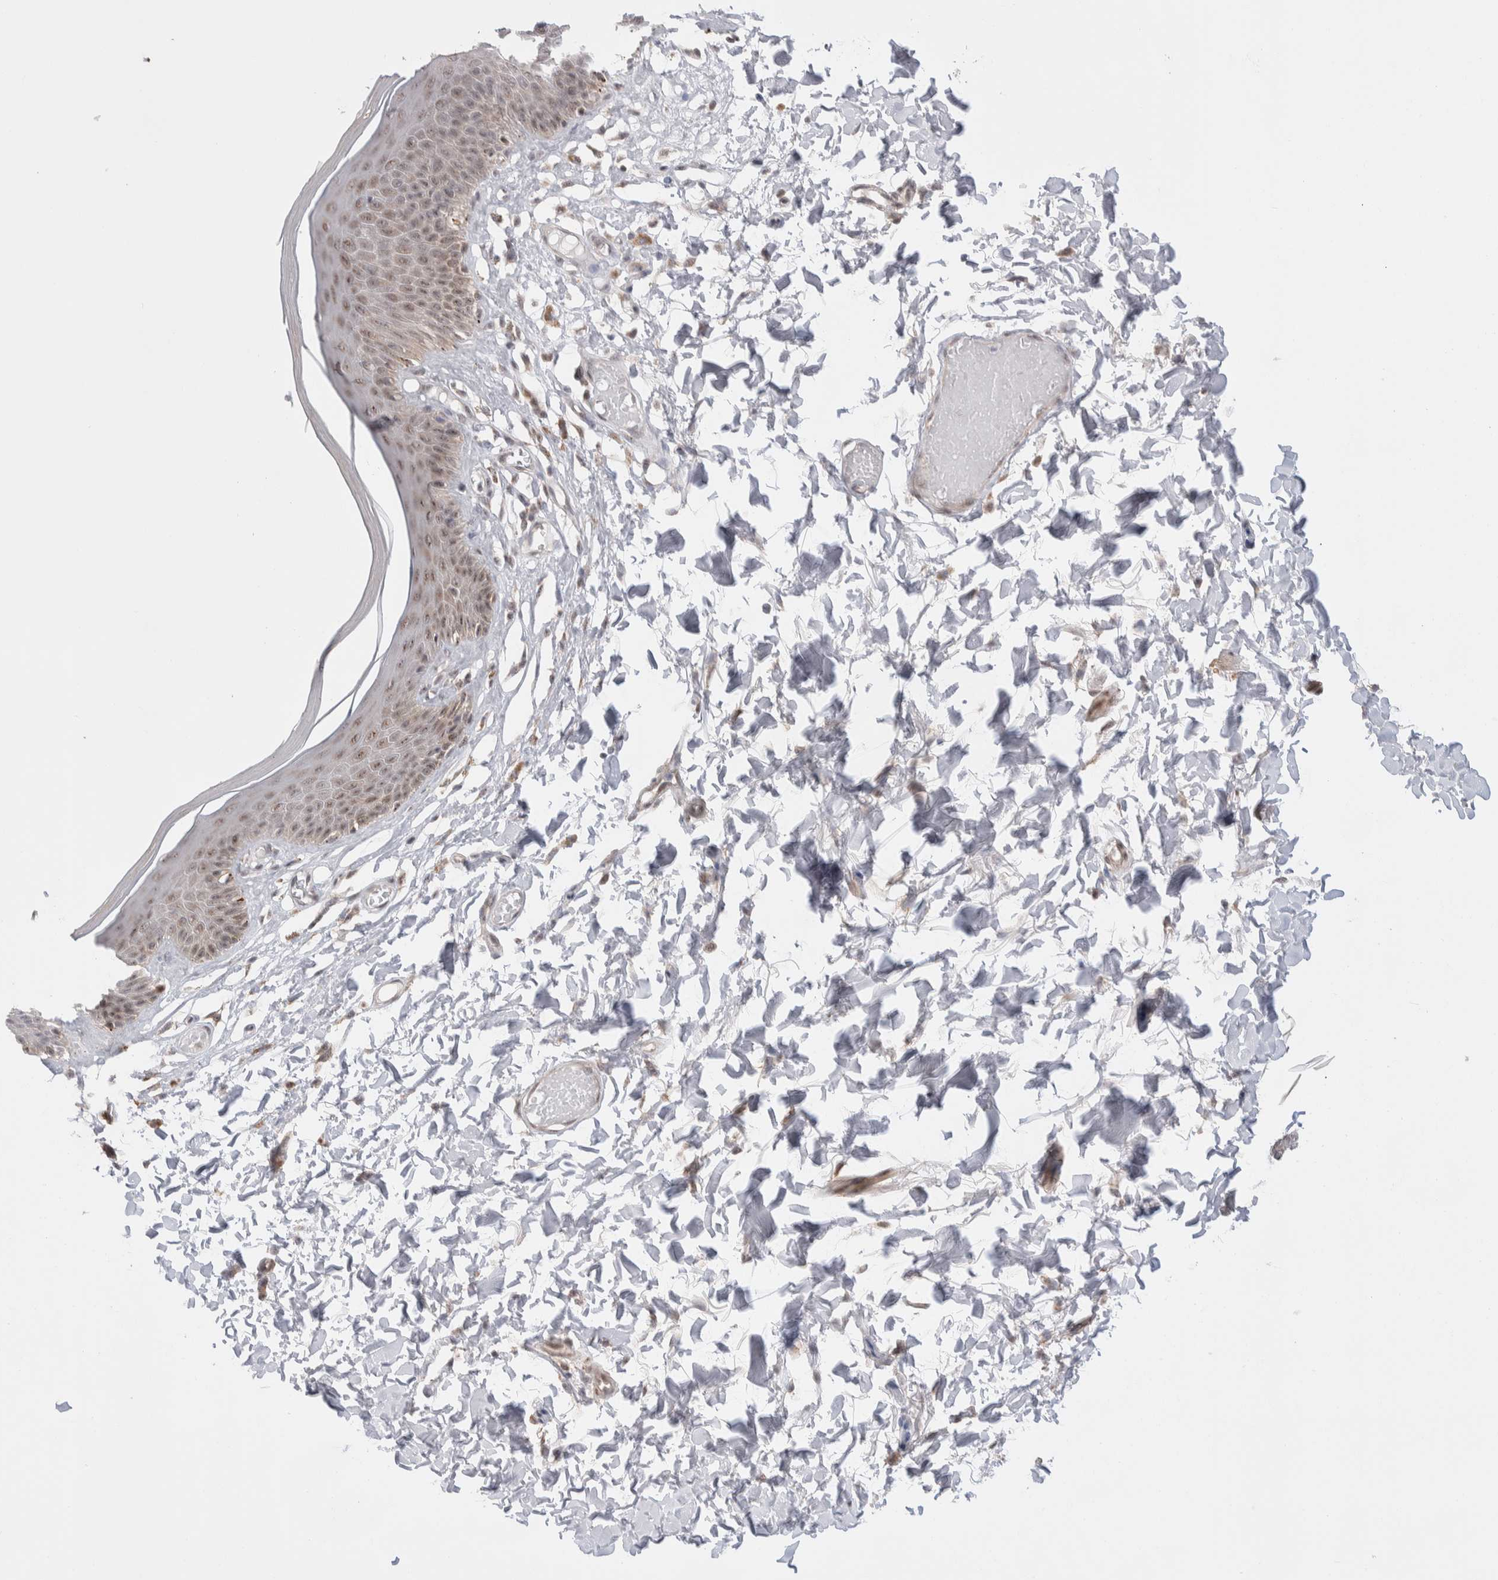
{"staining": {"intensity": "moderate", "quantity": ">75%", "location": "cytoplasmic/membranous,nuclear"}, "tissue": "skin", "cell_type": "Epidermal cells", "image_type": "normal", "snomed": [{"axis": "morphology", "description": "Normal tissue, NOS"}, {"axis": "topography", "description": "Vulva"}], "caption": "Skin stained with DAB (3,3'-diaminobenzidine) immunohistochemistry exhibits medium levels of moderate cytoplasmic/membranous,nuclear positivity in approximately >75% of epidermal cells.", "gene": "ZNF695", "patient": {"sex": "female", "age": 73}}